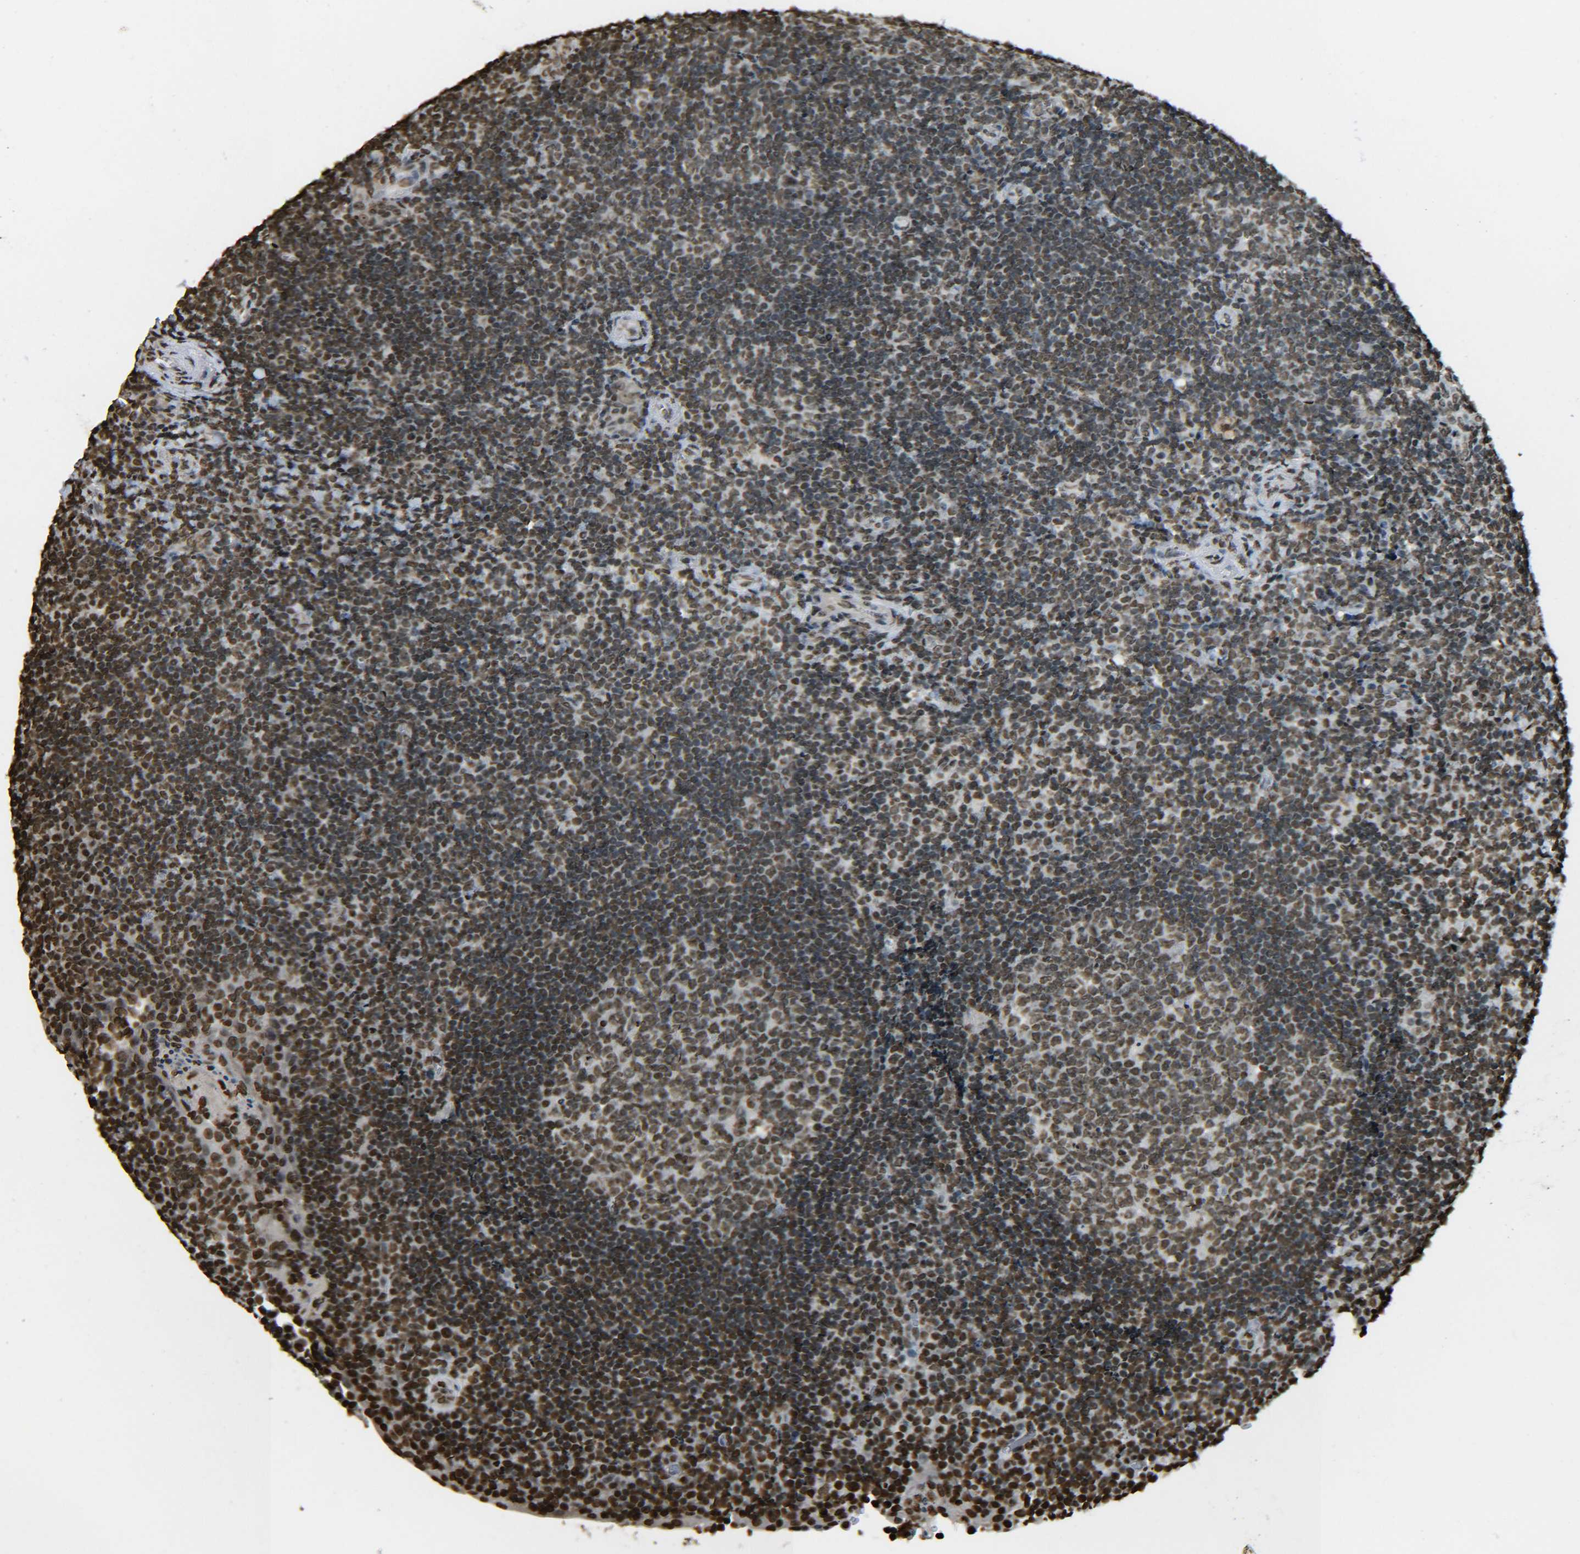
{"staining": {"intensity": "moderate", "quantity": ">75%", "location": "nuclear"}, "tissue": "tonsil", "cell_type": "Germinal center cells", "image_type": "normal", "snomed": [{"axis": "morphology", "description": "Normal tissue, NOS"}, {"axis": "topography", "description": "Tonsil"}], "caption": "Protein positivity by immunohistochemistry (IHC) demonstrates moderate nuclear staining in about >75% of germinal center cells in normal tonsil. (IHC, brightfield microscopy, high magnification).", "gene": "H4C16", "patient": {"sex": "male", "age": 37}}